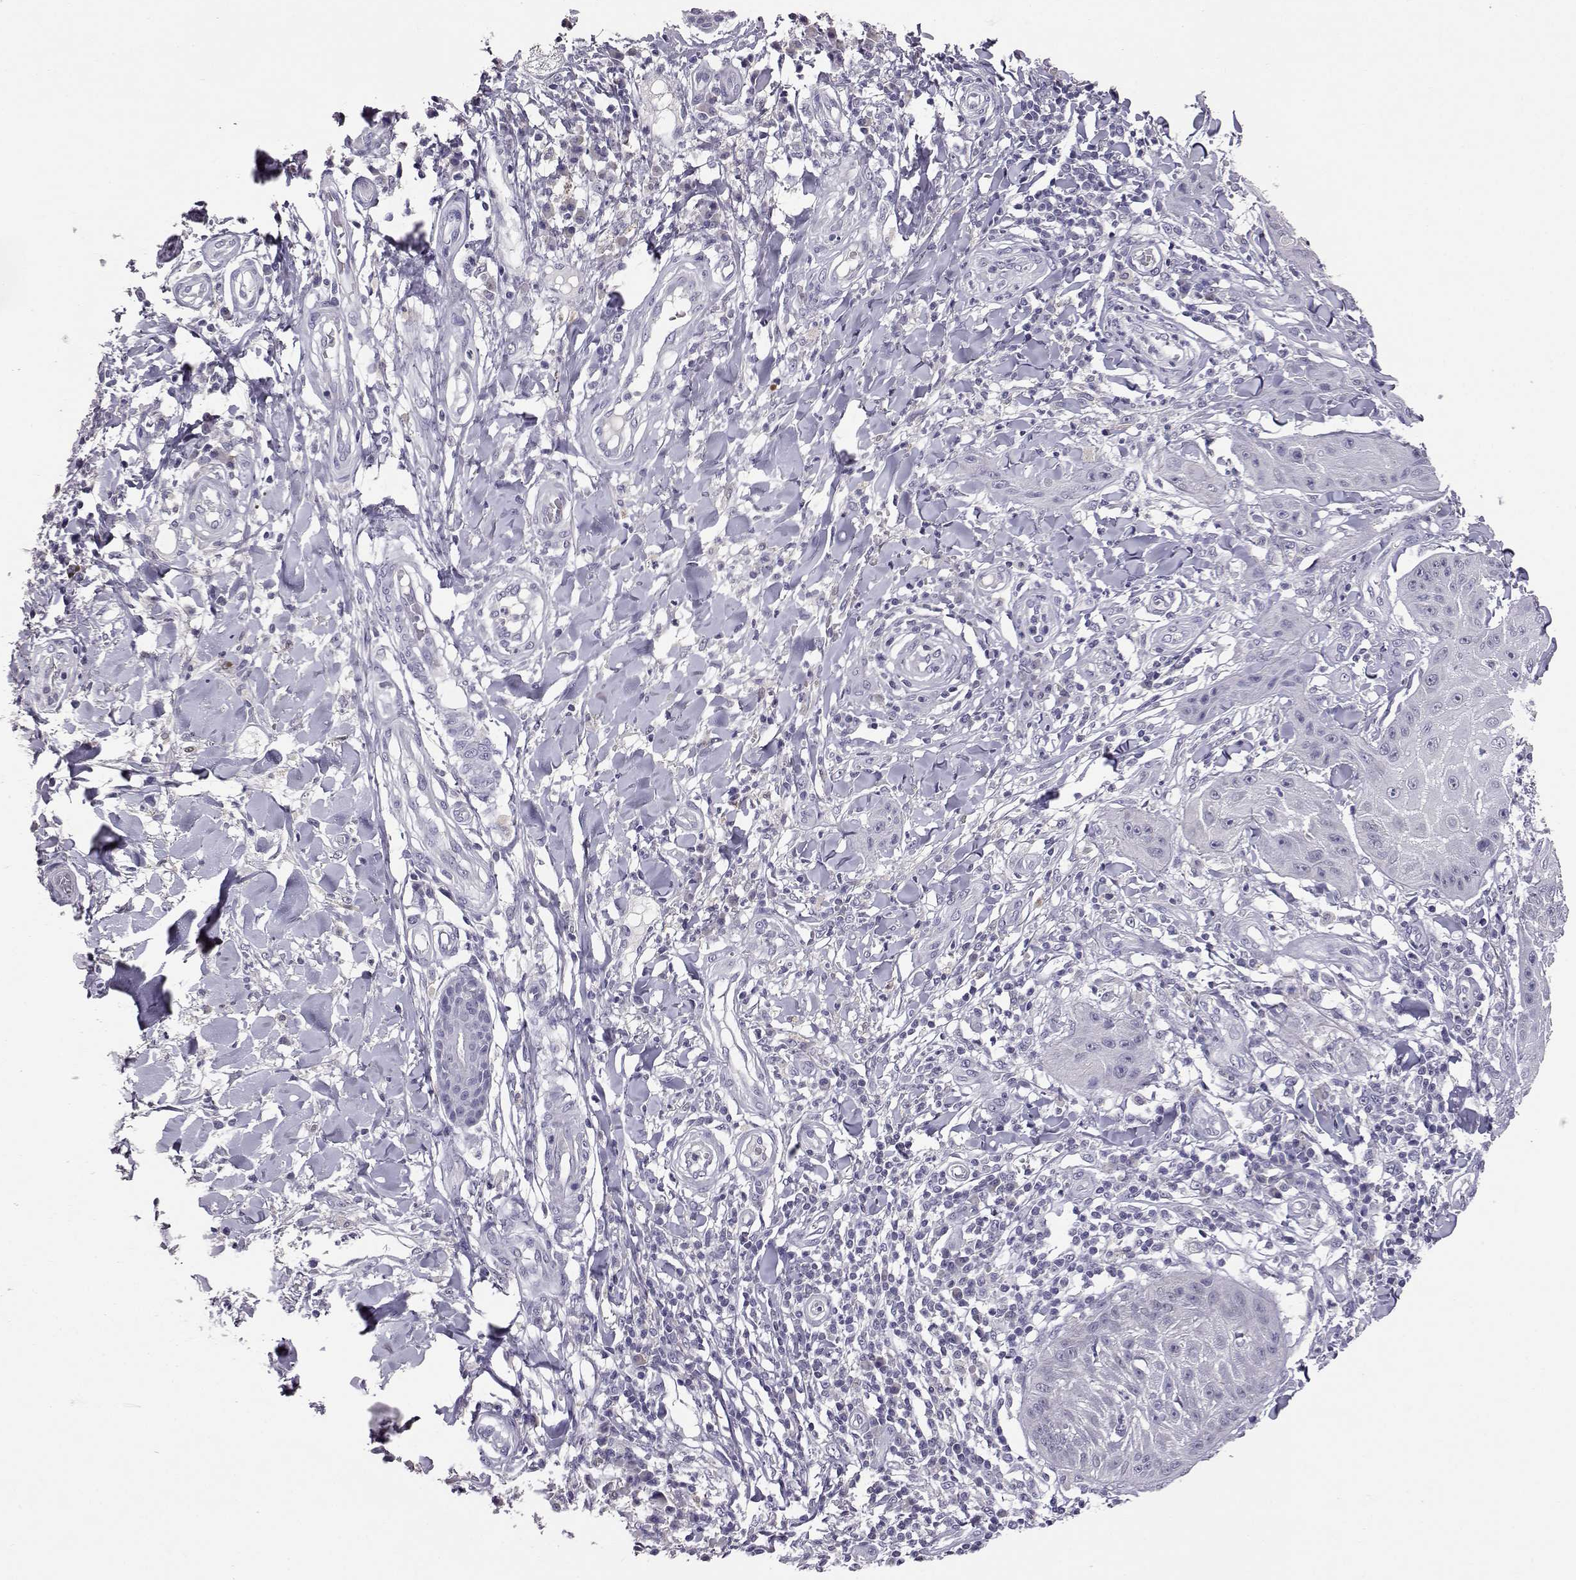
{"staining": {"intensity": "negative", "quantity": "none", "location": "none"}, "tissue": "skin cancer", "cell_type": "Tumor cells", "image_type": "cancer", "snomed": [{"axis": "morphology", "description": "Squamous cell carcinoma, NOS"}, {"axis": "topography", "description": "Skin"}], "caption": "Immunohistochemical staining of human skin cancer exhibits no significant staining in tumor cells.", "gene": "AKR1B1", "patient": {"sex": "male", "age": 70}}